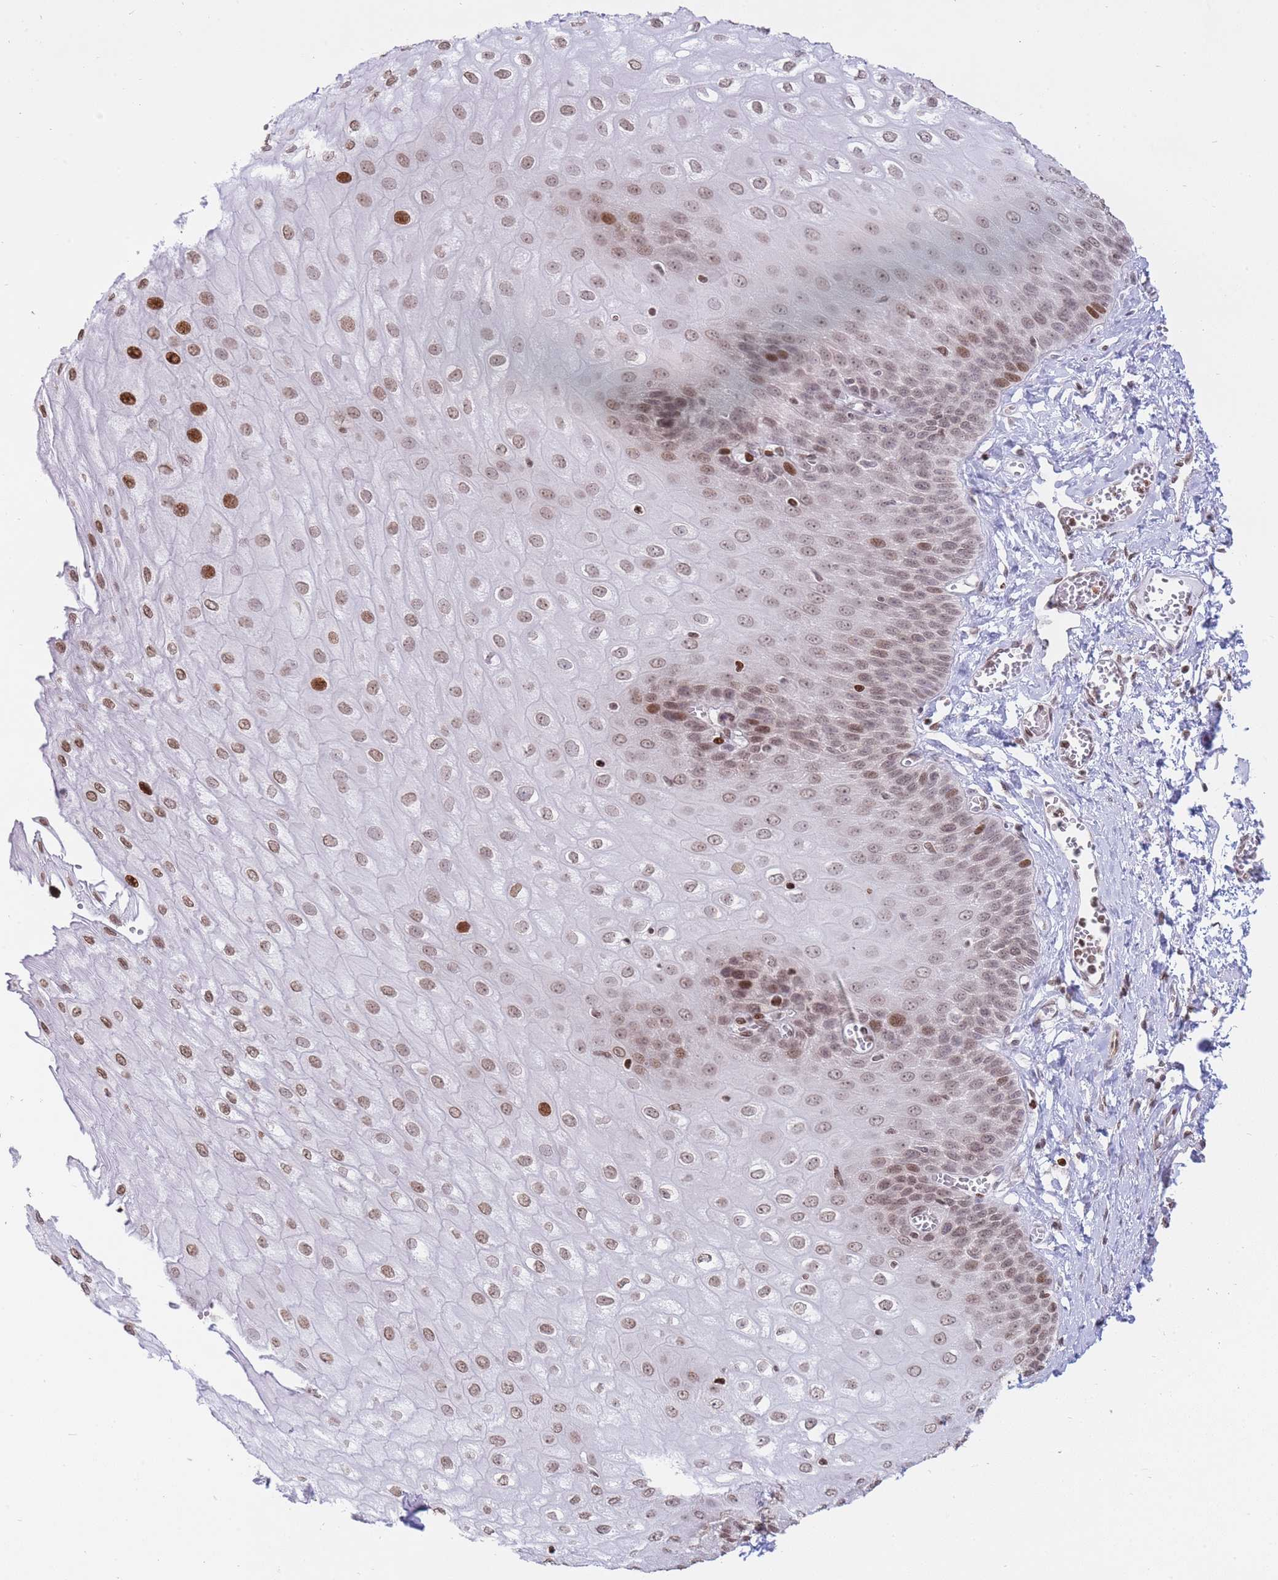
{"staining": {"intensity": "moderate", "quantity": ">75%", "location": "nuclear"}, "tissue": "esophagus", "cell_type": "Squamous epithelial cells", "image_type": "normal", "snomed": [{"axis": "morphology", "description": "Normal tissue, NOS"}, {"axis": "topography", "description": "Esophagus"}], "caption": "Immunohistochemical staining of unremarkable human esophagus shows >75% levels of moderate nuclear protein expression in approximately >75% of squamous epithelial cells. (DAB = brown stain, brightfield microscopy at high magnification).", "gene": "SHISAL1", "patient": {"sex": "male", "age": 60}}